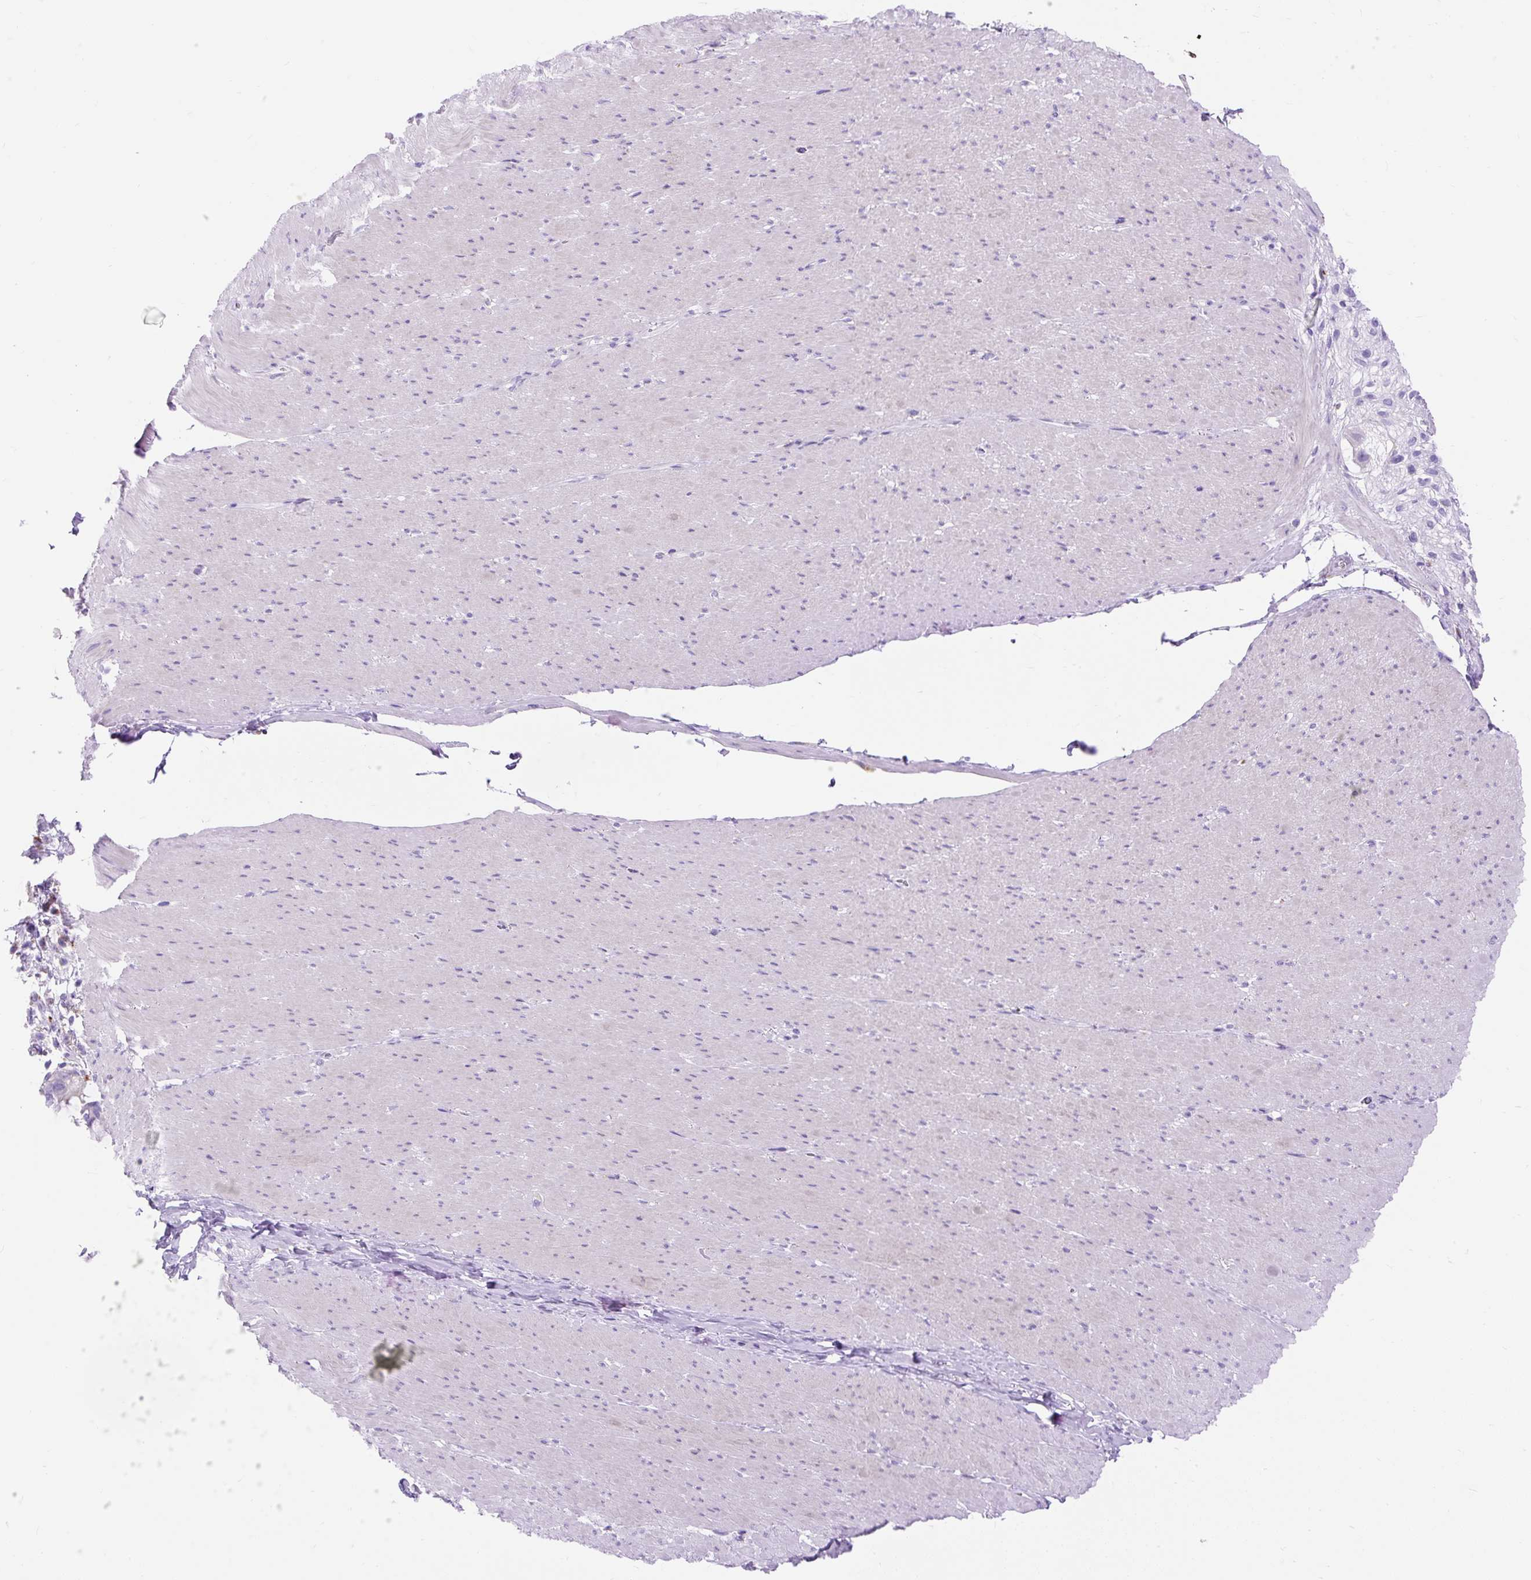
{"staining": {"intensity": "negative", "quantity": "none", "location": "none"}, "tissue": "smooth muscle", "cell_type": "Smooth muscle cells", "image_type": "normal", "snomed": [{"axis": "morphology", "description": "Normal tissue, NOS"}, {"axis": "topography", "description": "Smooth muscle"}, {"axis": "topography", "description": "Rectum"}], "caption": "A high-resolution micrograph shows IHC staining of unremarkable smooth muscle, which demonstrates no significant expression in smooth muscle cells. (Brightfield microscopy of DAB IHC at high magnification).", "gene": "HEXB", "patient": {"sex": "male", "age": 53}}